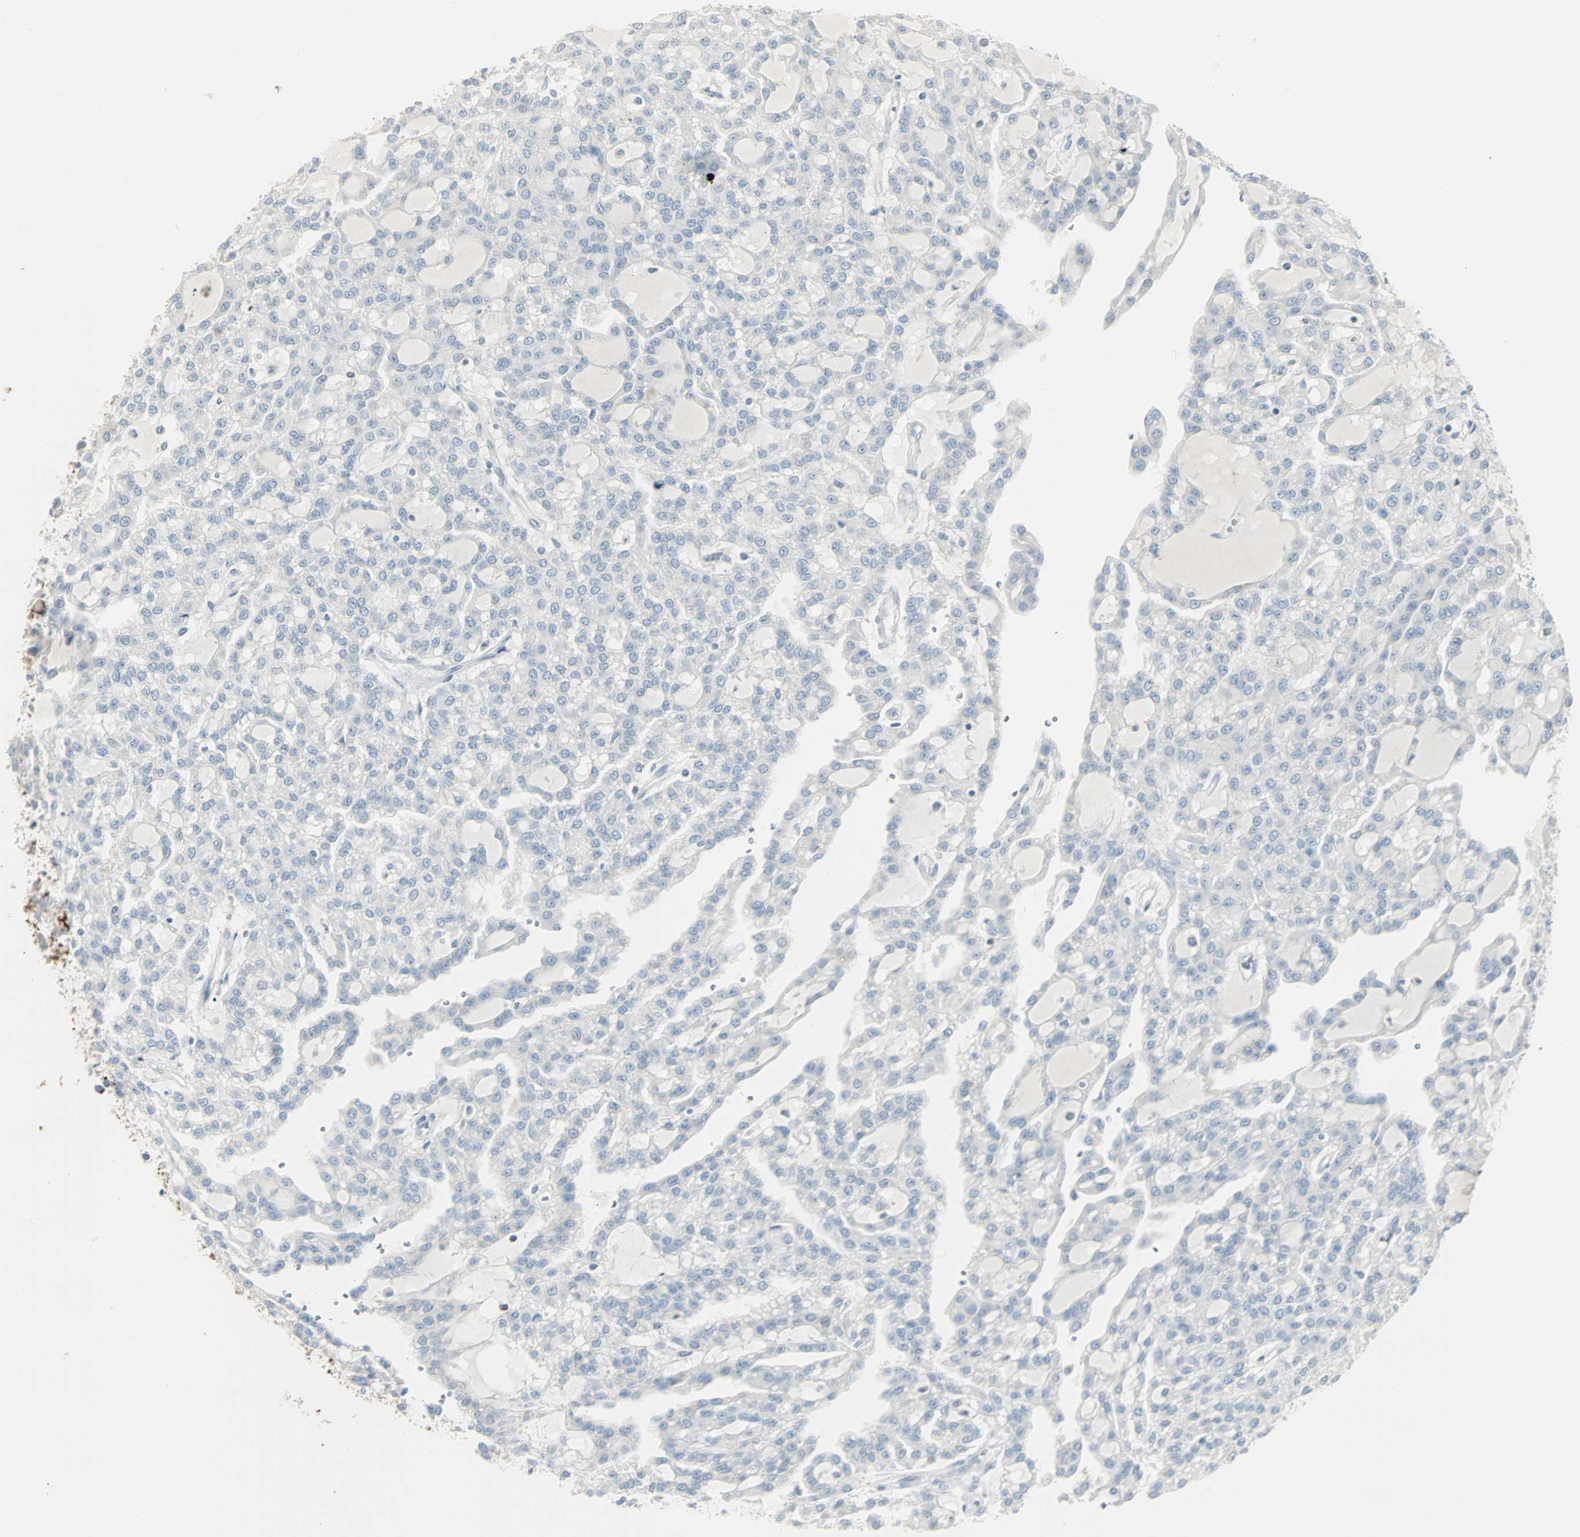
{"staining": {"intensity": "negative", "quantity": "none", "location": "none"}, "tissue": "renal cancer", "cell_type": "Tumor cells", "image_type": "cancer", "snomed": [{"axis": "morphology", "description": "Adenocarcinoma, NOS"}, {"axis": "topography", "description": "Kidney"}], "caption": "The image reveals no staining of tumor cells in adenocarcinoma (renal). Nuclei are stained in blue.", "gene": "IDH2", "patient": {"sex": "male", "age": 63}}